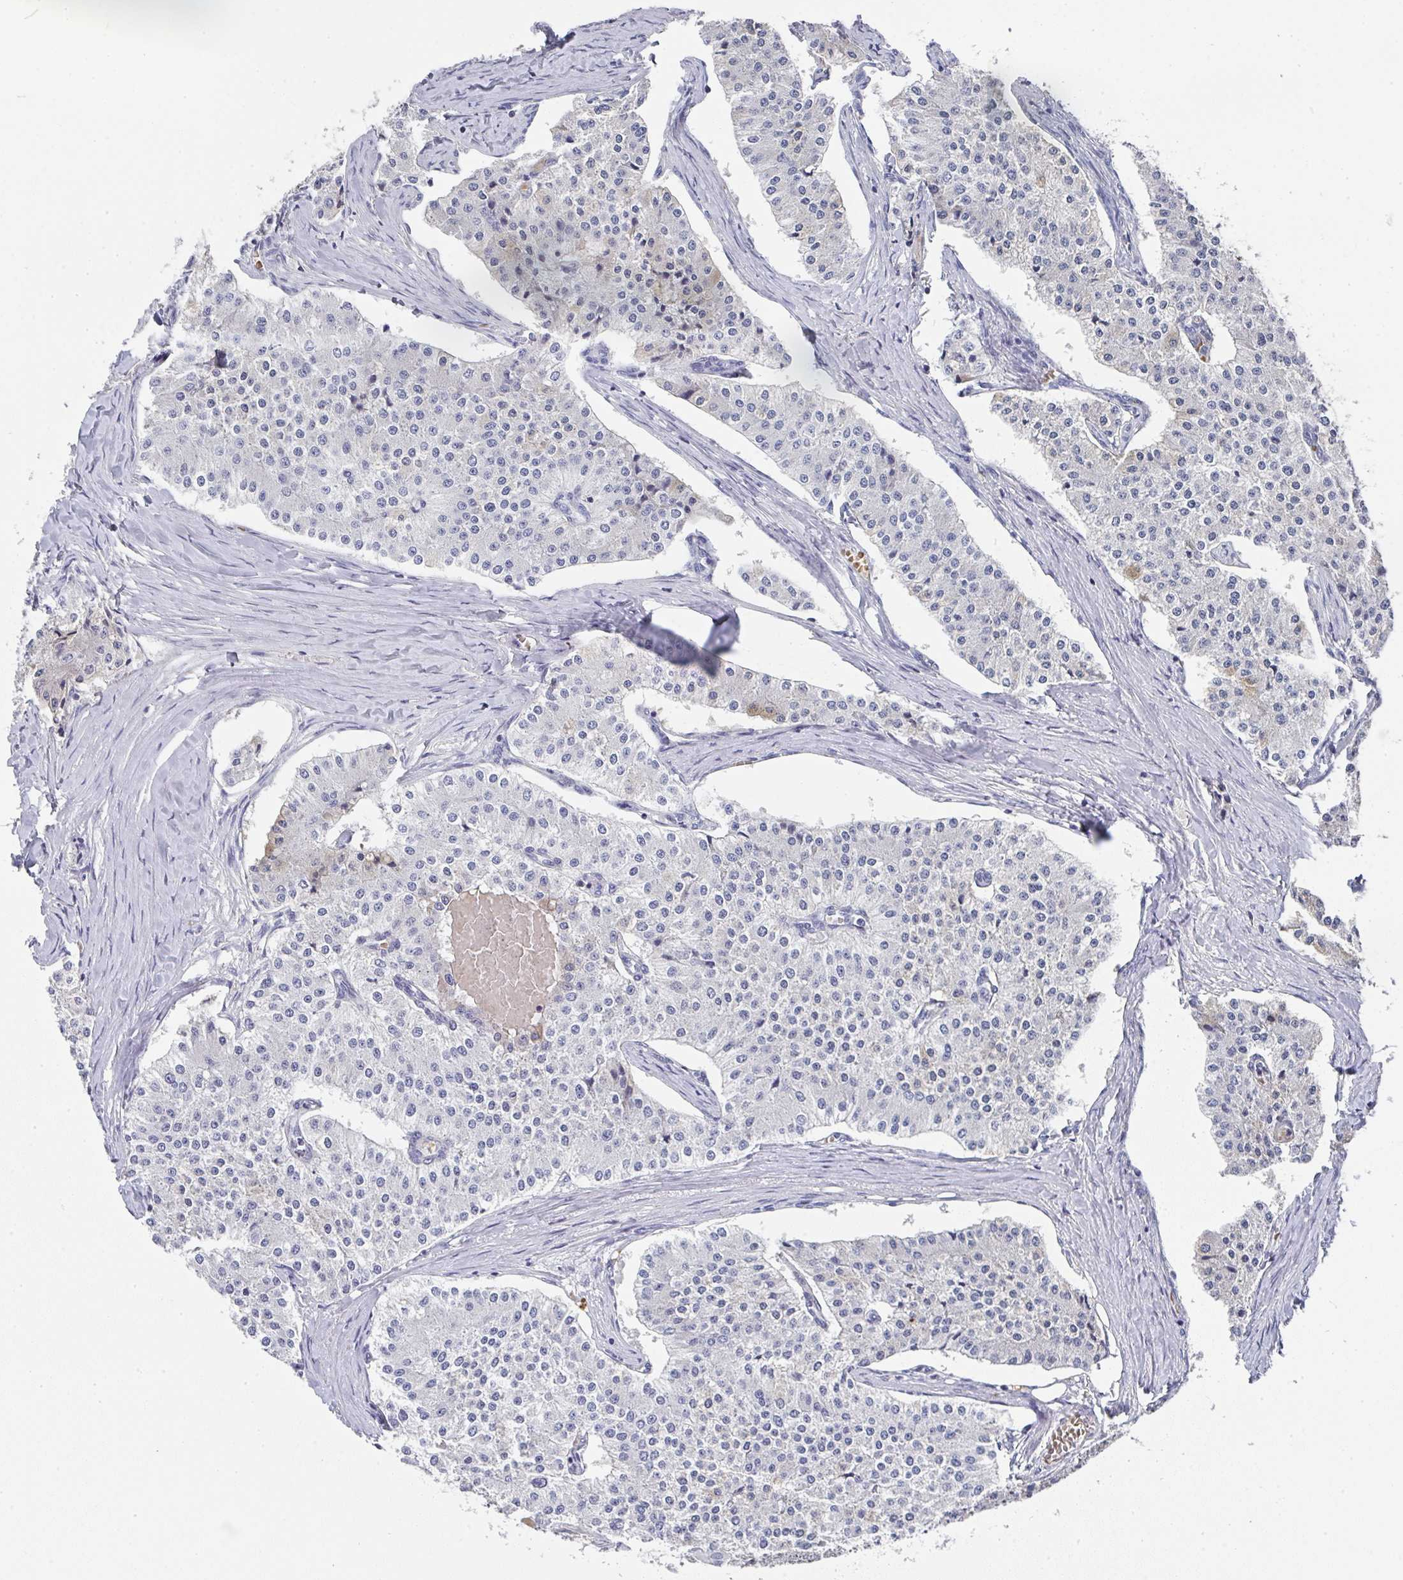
{"staining": {"intensity": "negative", "quantity": "none", "location": "none"}, "tissue": "carcinoid", "cell_type": "Tumor cells", "image_type": "cancer", "snomed": [{"axis": "morphology", "description": "Carcinoid, malignant, NOS"}, {"axis": "topography", "description": "Colon"}], "caption": "Protein analysis of carcinoid shows no significant staining in tumor cells. (DAB IHC with hematoxylin counter stain).", "gene": "NCF1", "patient": {"sex": "female", "age": 52}}